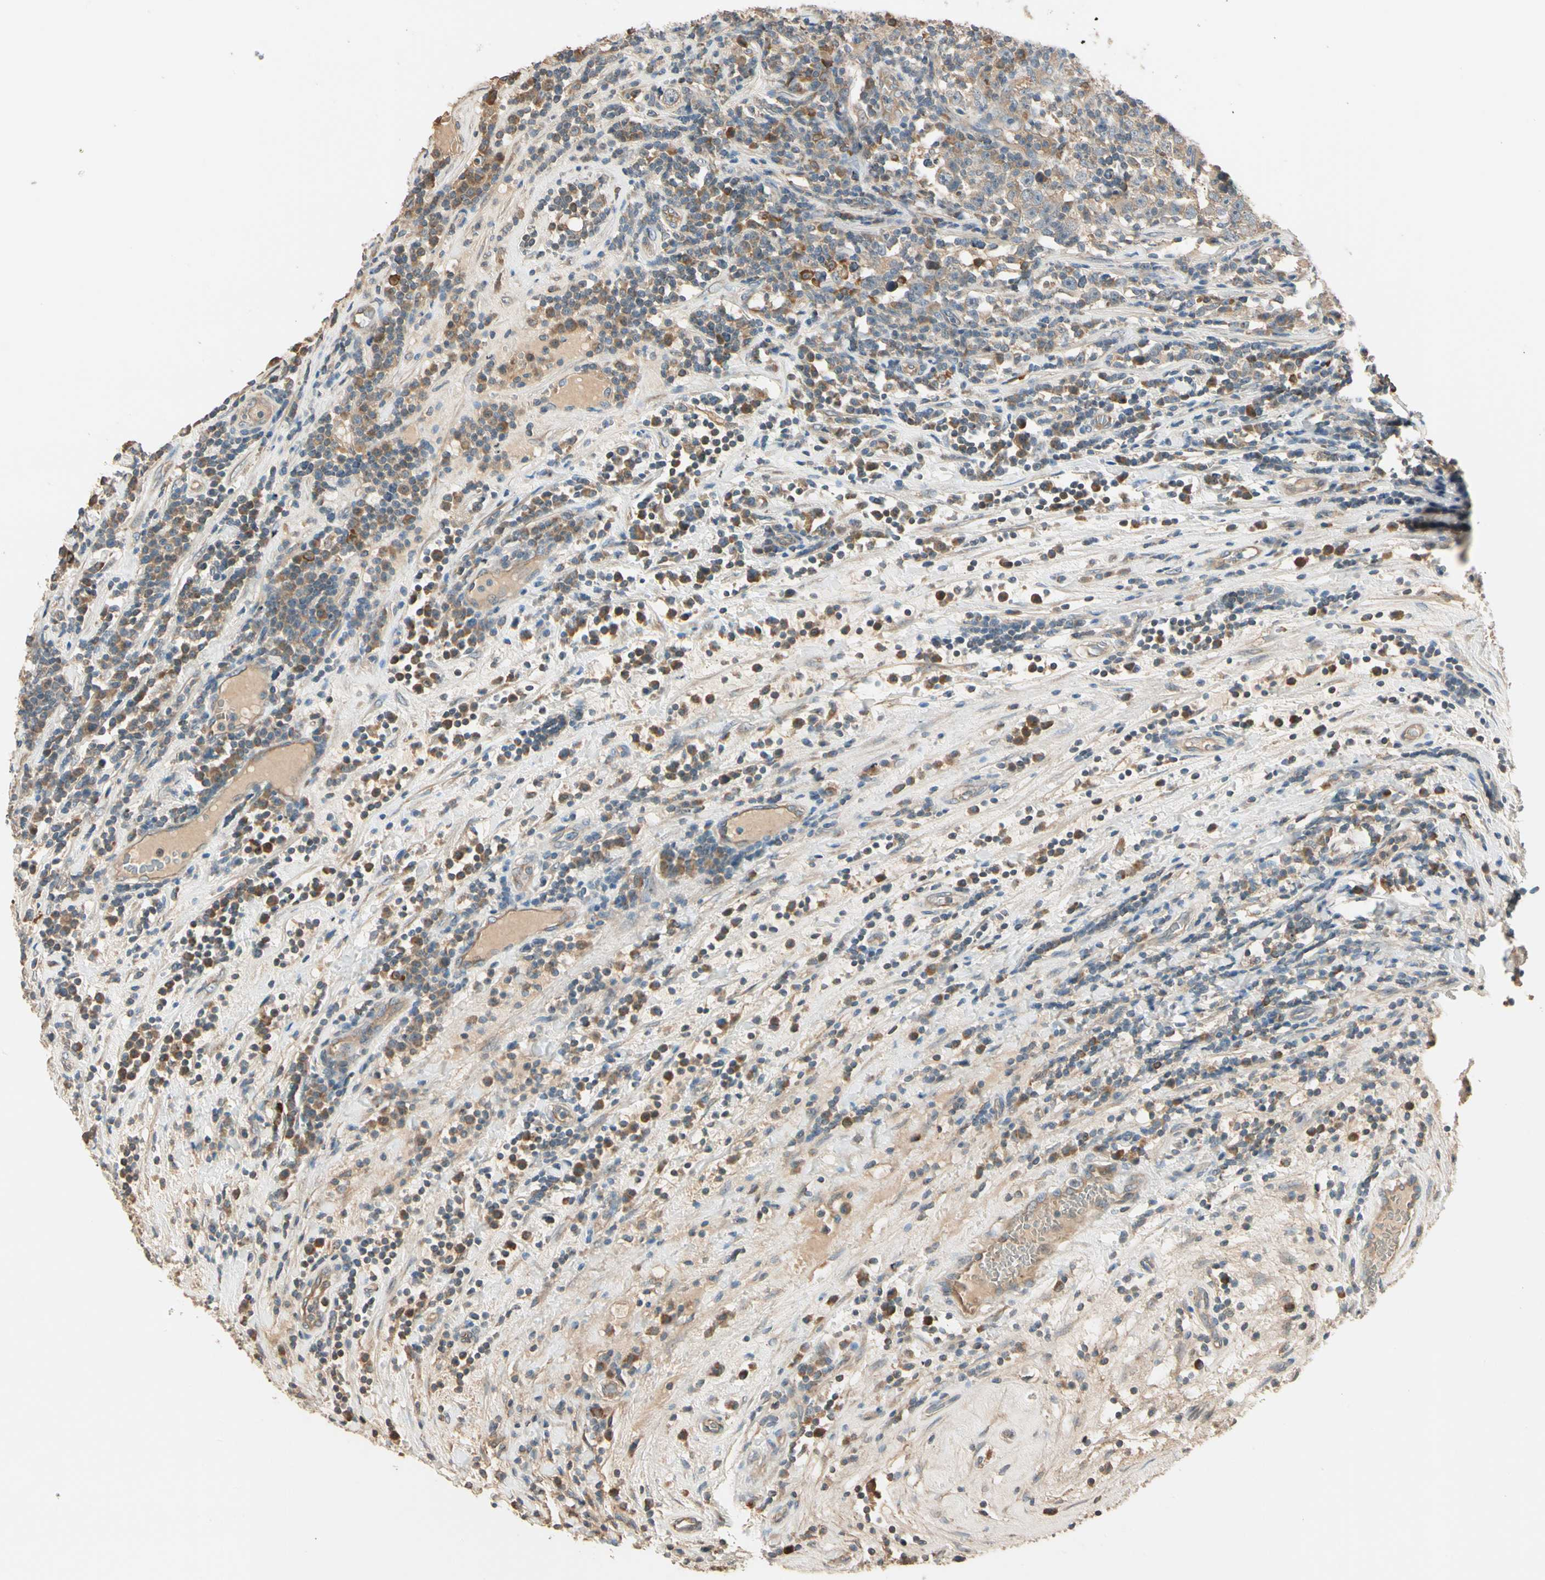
{"staining": {"intensity": "weak", "quantity": ">75%", "location": "cytoplasmic/membranous"}, "tissue": "testis cancer", "cell_type": "Tumor cells", "image_type": "cancer", "snomed": [{"axis": "morphology", "description": "Seminoma, NOS"}, {"axis": "topography", "description": "Testis"}], "caption": "Protein expression analysis of human testis cancer reveals weak cytoplasmic/membranous positivity in approximately >75% of tumor cells.", "gene": "TNFRSF21", "patient": {"sex": "male", "age": 43}}